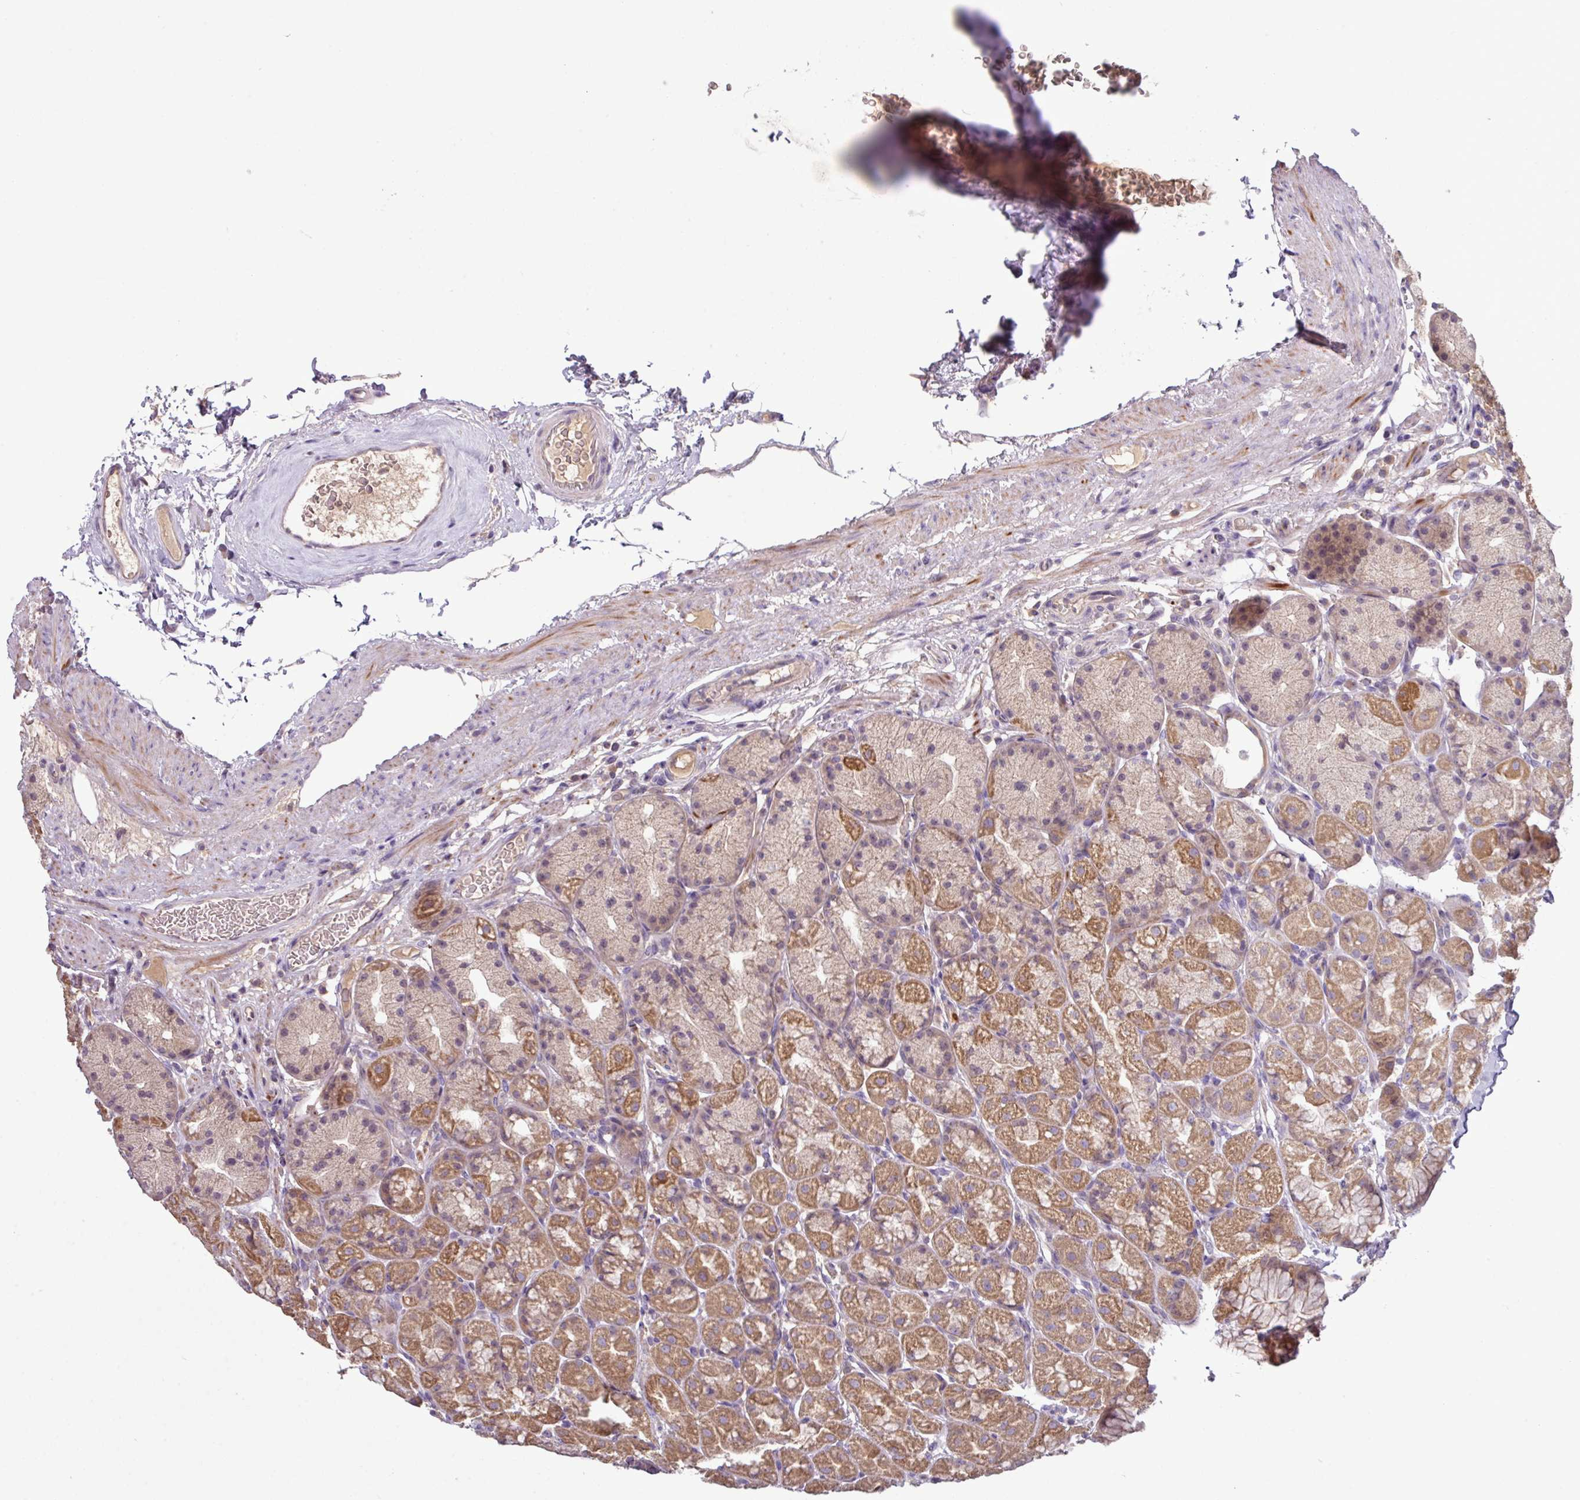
{"staining": {"intensity": "moderate", "quantity": ">75%", "location": "cytoplasmic/membranous"}, "tissue": "stomach", "cell_type": "Glandular cells", "image_type": "normal", "snomed": [{"axis": "morphology", "description": "Normal tissue, NOS"}, {"axis": "topography", "description": "Stomach, lower"}], "caption": "Stomach stained with DAB IHC displays medium levels of moderate cytoplasmic/membranous staining in approximately >75% of glandular cells. The staining was performed using DAB, with brown indicating positive protein expression. Nuclei are stained blue with hematoxylin.", "gene": "TMEM62", "patient": {"sex": "male", "age": 67}}